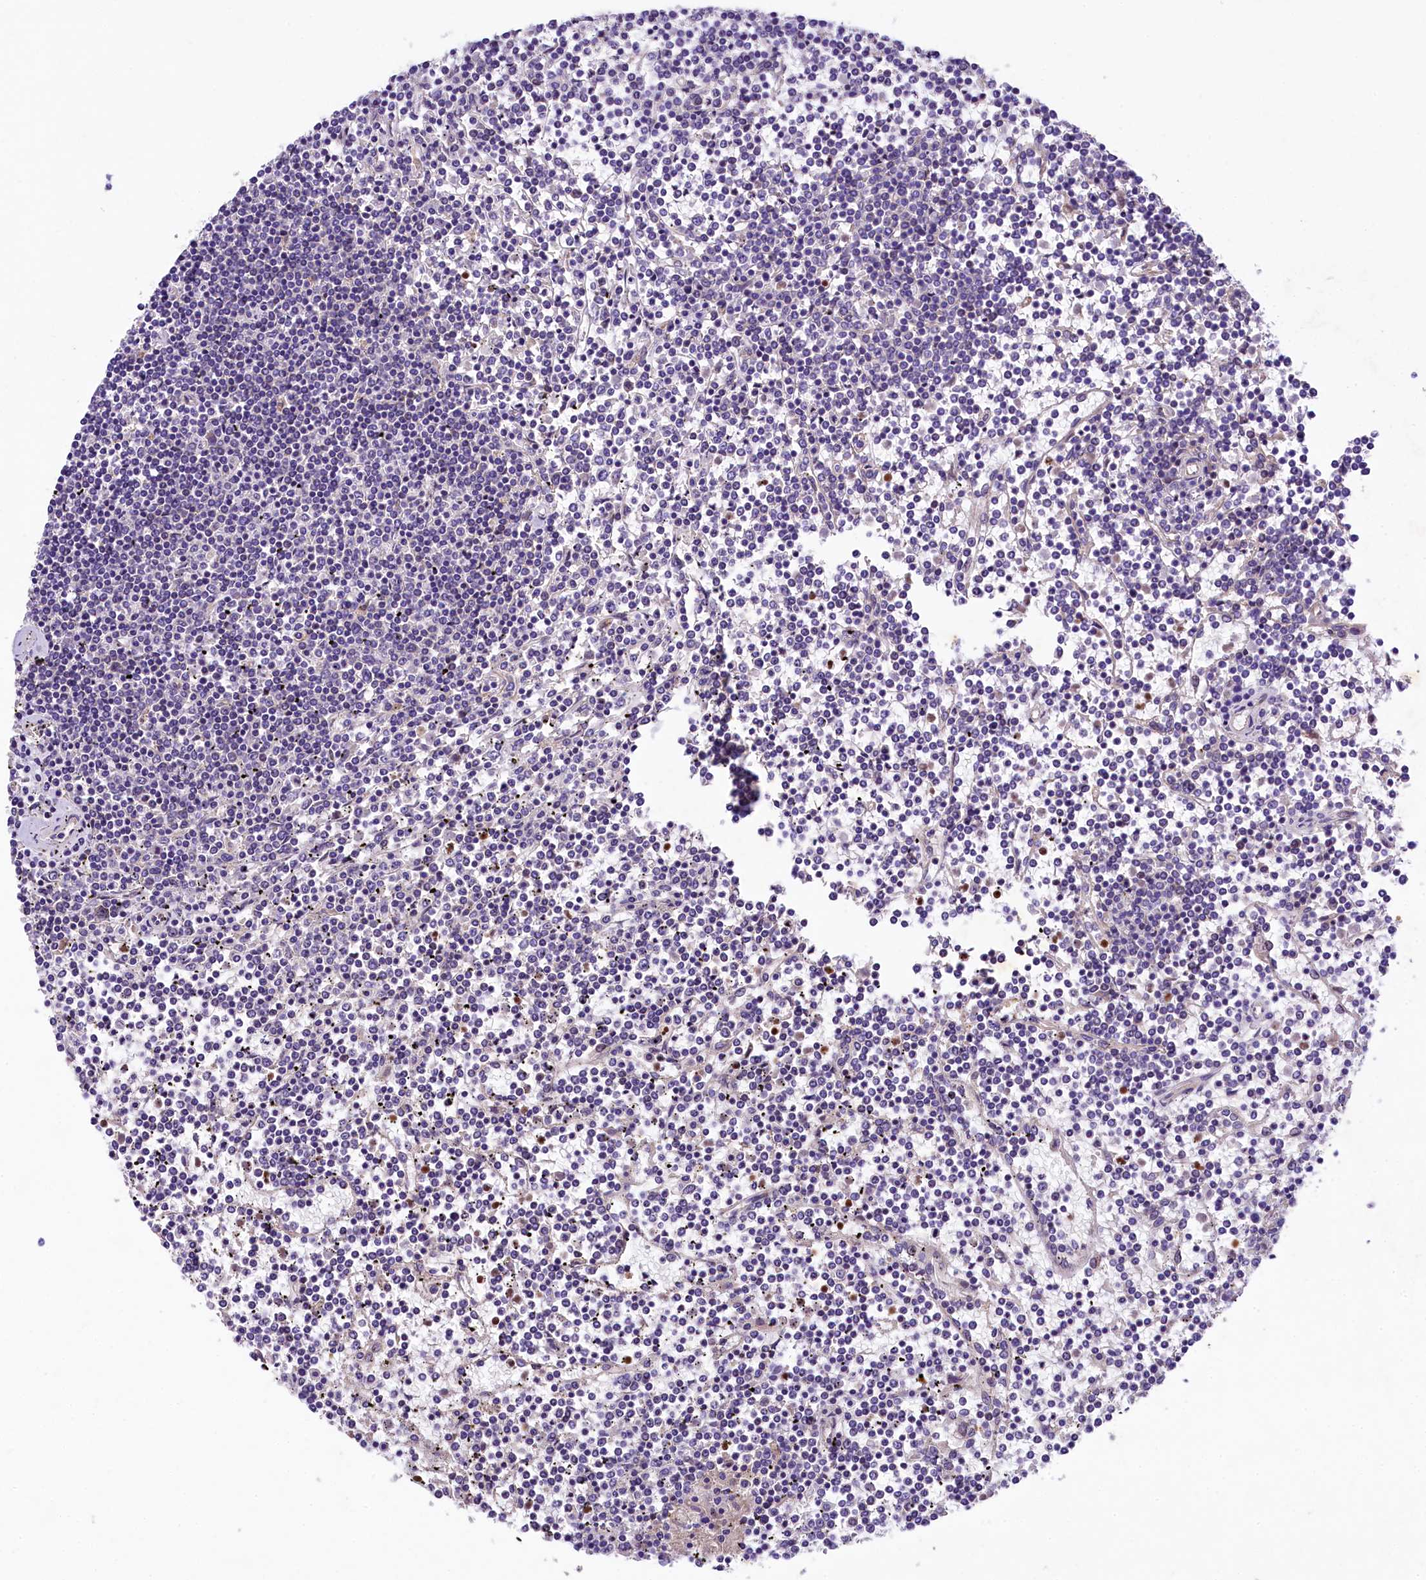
{"staining": {"intensity": "negative", "quantity": "none", "location": "none"}, "tissue": "lymphoma", "cell_type": "Tumor cells", "image_type": "cancer", "snomed": [{"axis": "morphology", "description": "Malignant lymphoma, non-Hodgkin's type, Low grade"}, {"axis": "topography", "description": "Spleen"}], "caption": "Malignant lymphoma, non-Hodgkin's type (low-grade) stained for a protein using immunohistochemistry (IHC) demonstrates no expression tumor cells.", "gene": "UBXN6", "patient": {"sex": "female", "age": 19}}